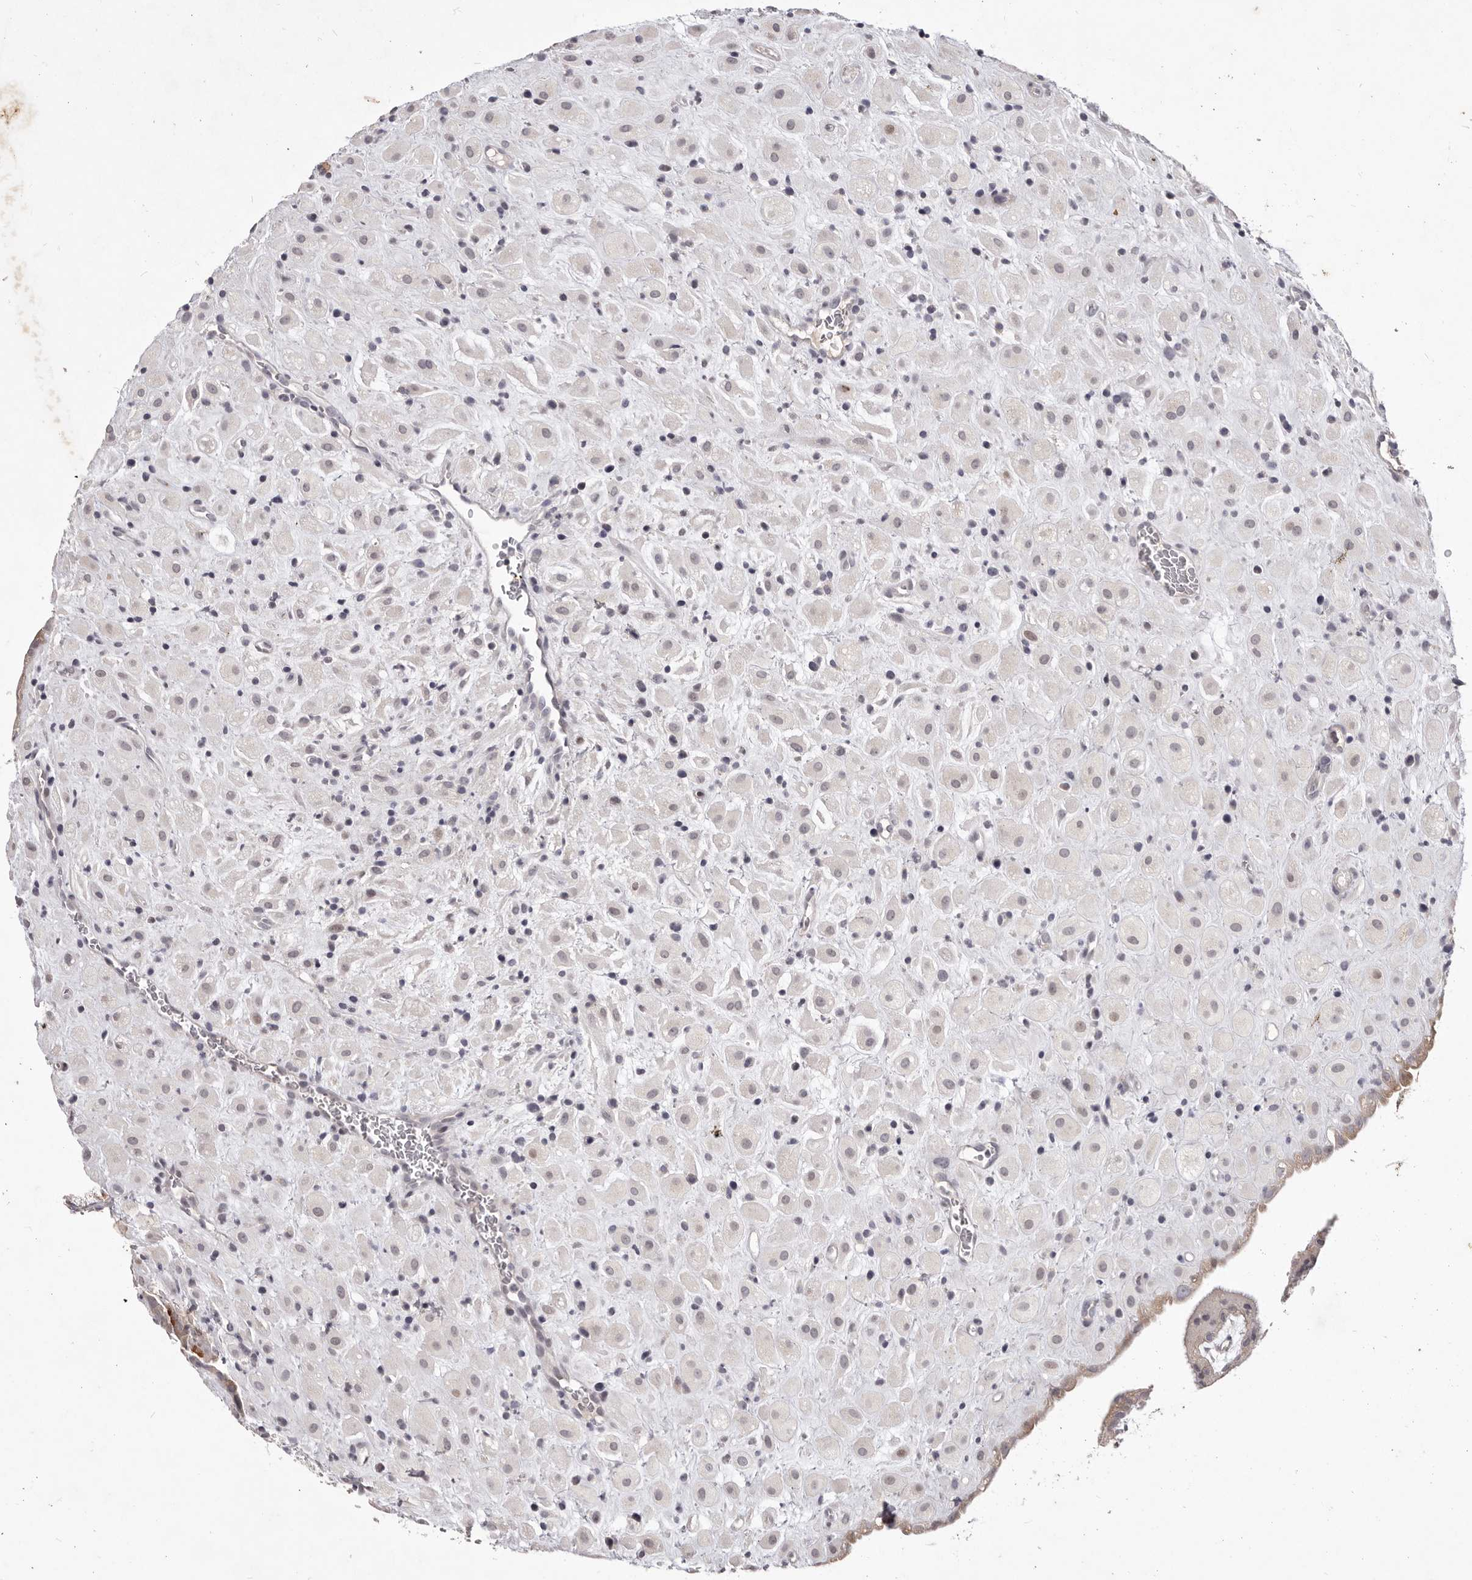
{"staining": {"intensity": "negative", "quantity": "none", "location": "none"}, "tissue": "placenta", "cell_type": "Decidual cells", "image_type": "normal", "snomed": [{"axis": "morphology", "description": "Normal tissue, NOS"}, {"axis": "topography", "description": "Placenta"}], "caption": "Immunohistochemistry micrograph of normal human placenta stained for a protein (brown), which shows no staining in decidual cells.", "gene": "GARNL3", "patient": {"sex": "female", "age": 35}}